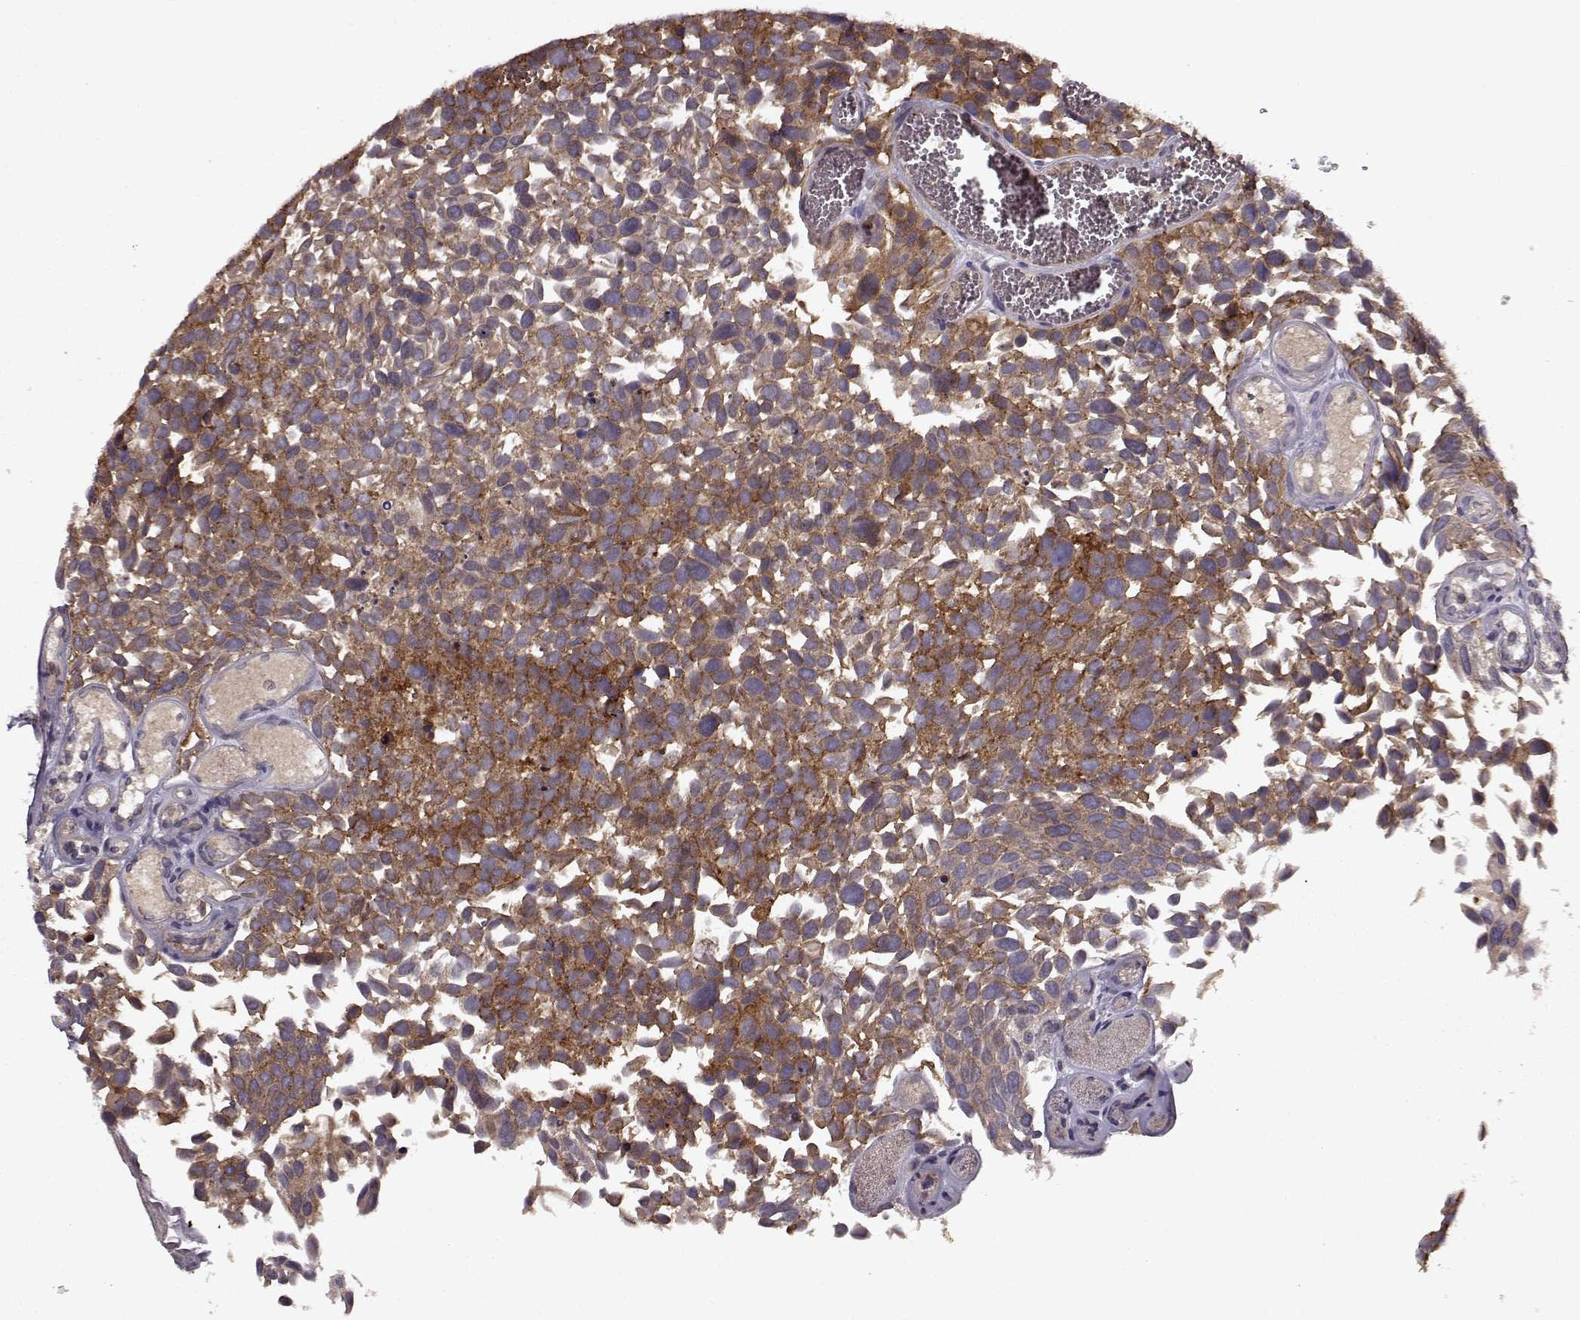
{"staining": {"intensity": "moderate", "quantity": ">75%", "location": "cytoplasmic/membranous"}, "tissue": "urothelial cancer", "cell_type": "Tumor cells", "image_type": "cancer", "snomed": [{"axis": "morphology", "description": "Urothelial carcinoma, Low grade"}, {"axis": "topography", "description": "Urinary bladder"}], "caption": "The micrograph shows immunohistochemical staining of urothelial cancer. There is moderate cytoplasmic/membranous staining is appreciated in about >75% of tumor cells. (DAB IHC with brightfield microscopy, high magnification).", "gene": "IFRD2", "patient": {"sex": "female", "age": 69}}